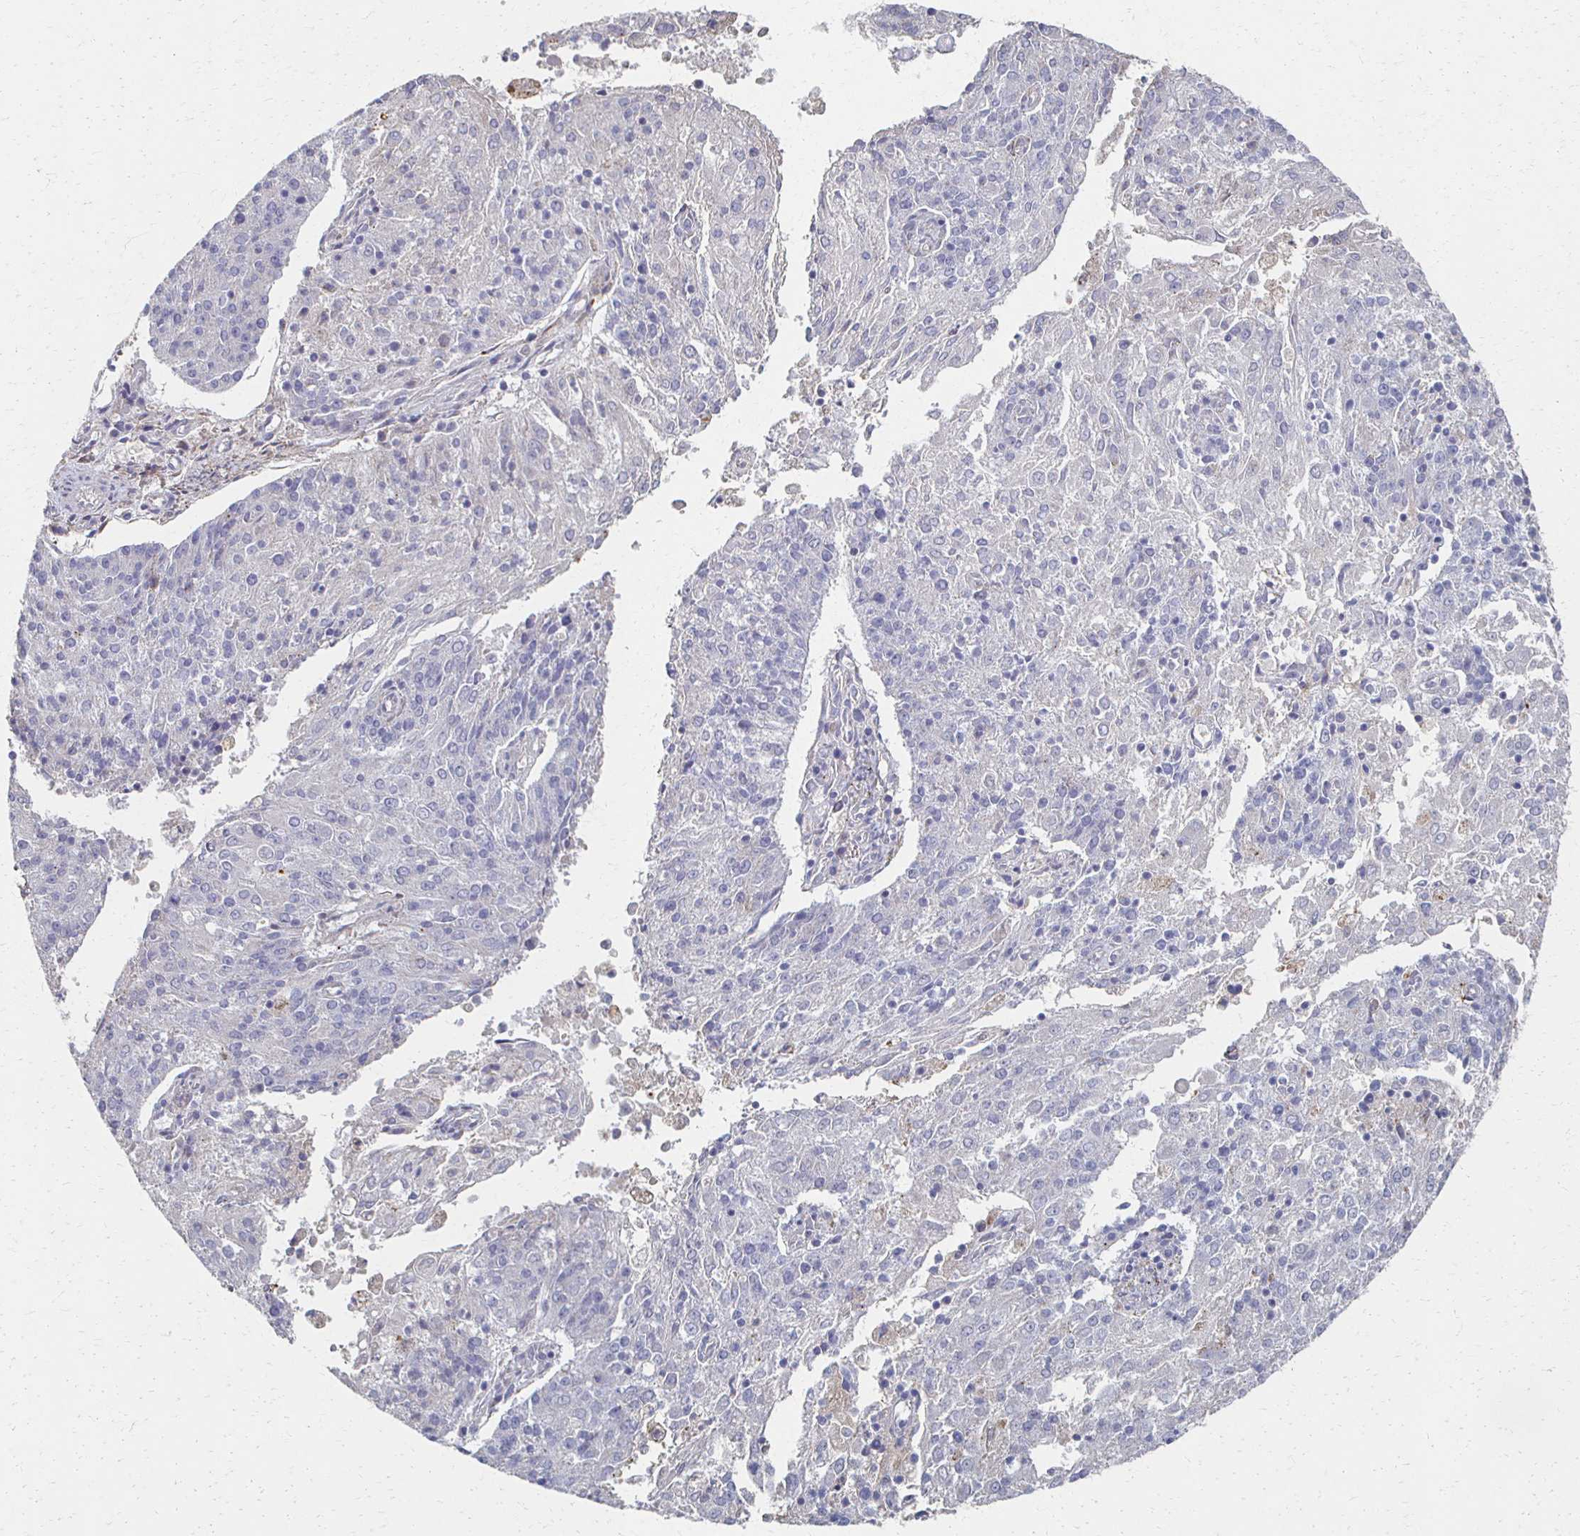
{"staining": {"intensity": "negative", "quantity": "none", "location": "none"}, "tissue": "endometrial cancer", "cell_type": "Tumor cells", "image_type": "cancer", "snomed": [{"axis": "morphology", "description": "Adenocarcinoma, NOS"}, {"axis": "topography", "description": "Endometrium"}], "caption": "Immunohistochemistry of endometrial adenocarcinoma exhibits no expression in tumor cells.", "gene": "CX3CR1", "patient": {"sex": "female", "age": 82}}